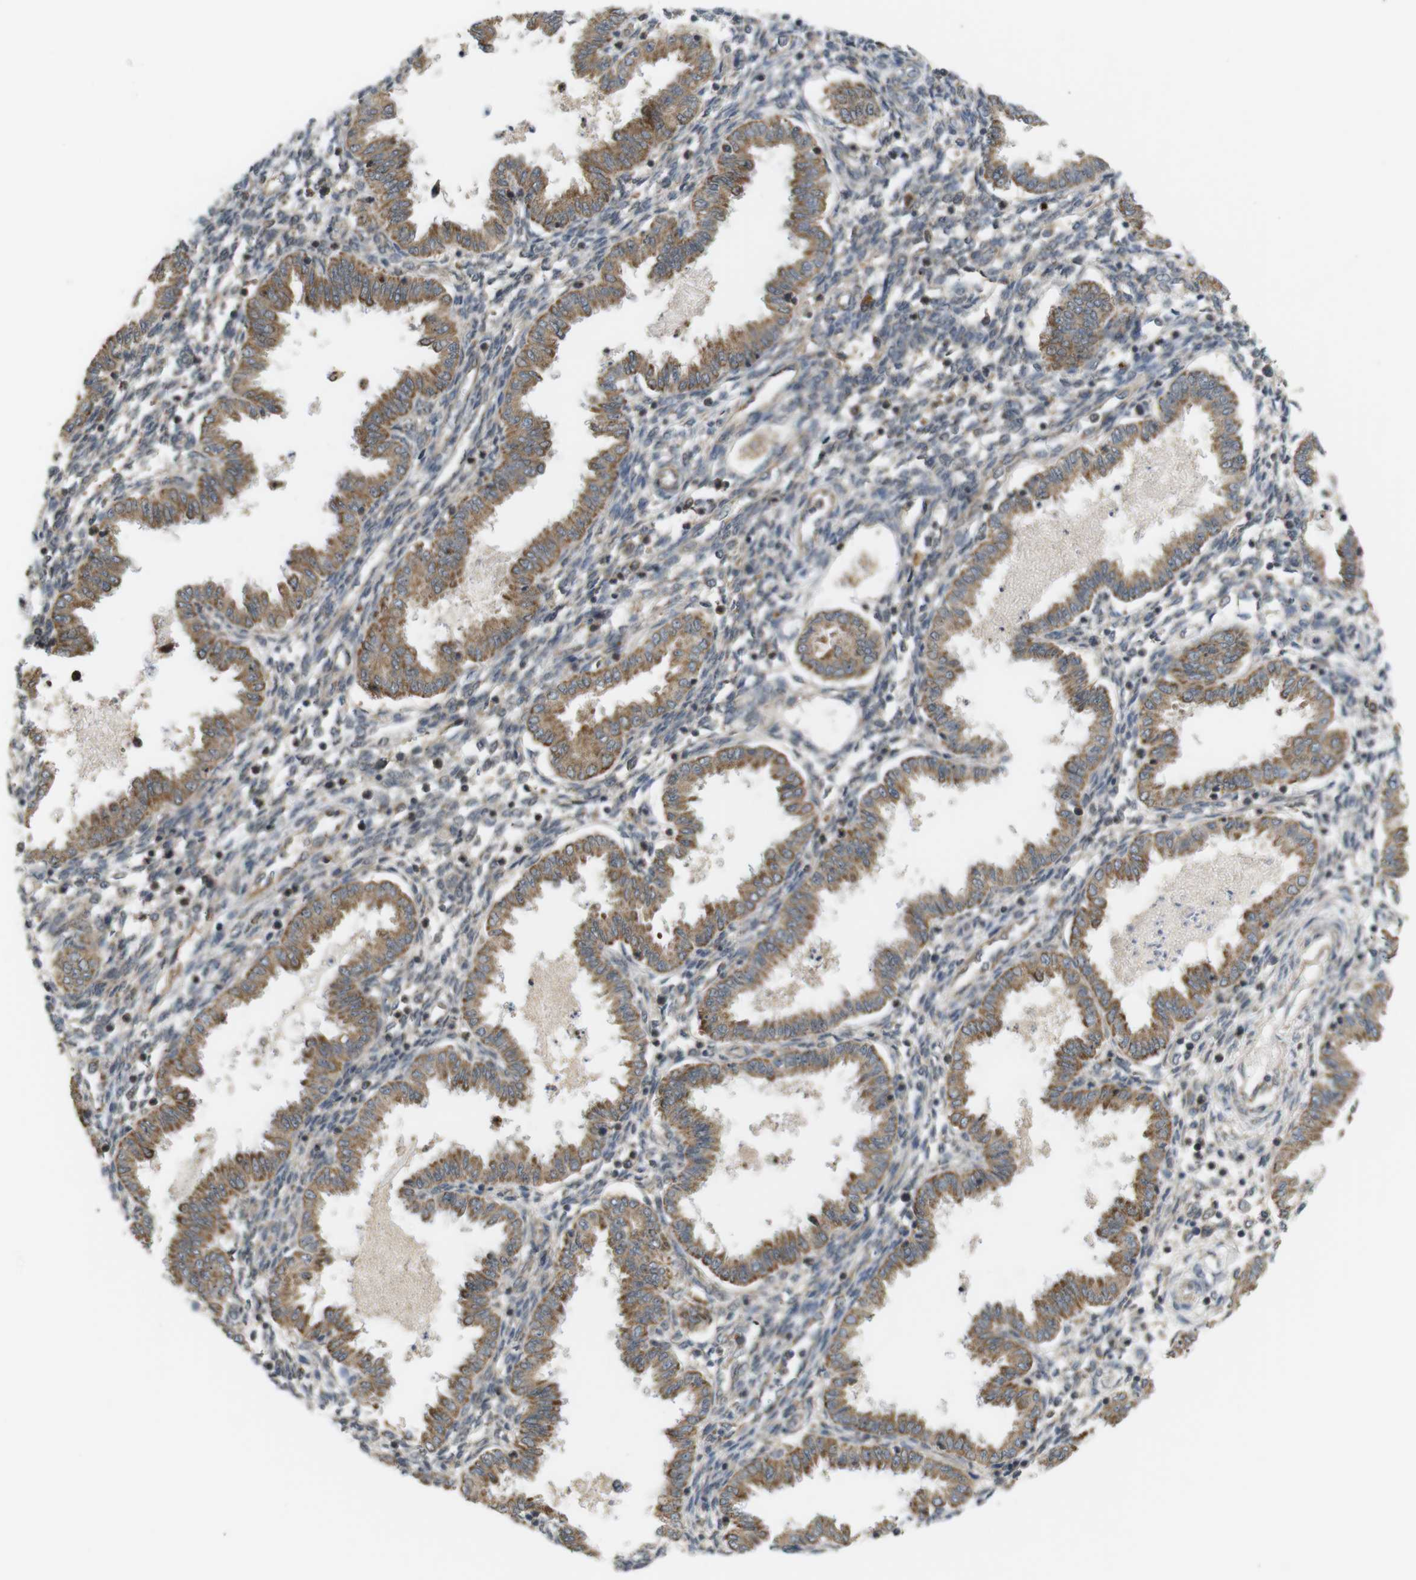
{"staining": {"intensity": "weak", "quantity": "25%-75%", "location": "cytoplasmic/membranous"}, "tissue": "endometrium", "cell_type": "Cells in endometrial stroma", "image_type": "normal", "snomed": [{"axis": "morphology", "description": "Normal tissue, NOS"}, {"axis": "topography", "description": "Endometrium"}], "caption": "IHC image of benign endometrium stained for a protein (brown), which shows low levels of weak cytoplasmic/membranous positivity in approximately 25%-75% of cells in endometrial stroma.", "gene": "RNF130", "patient": {"sex": "female", "age": 33}}